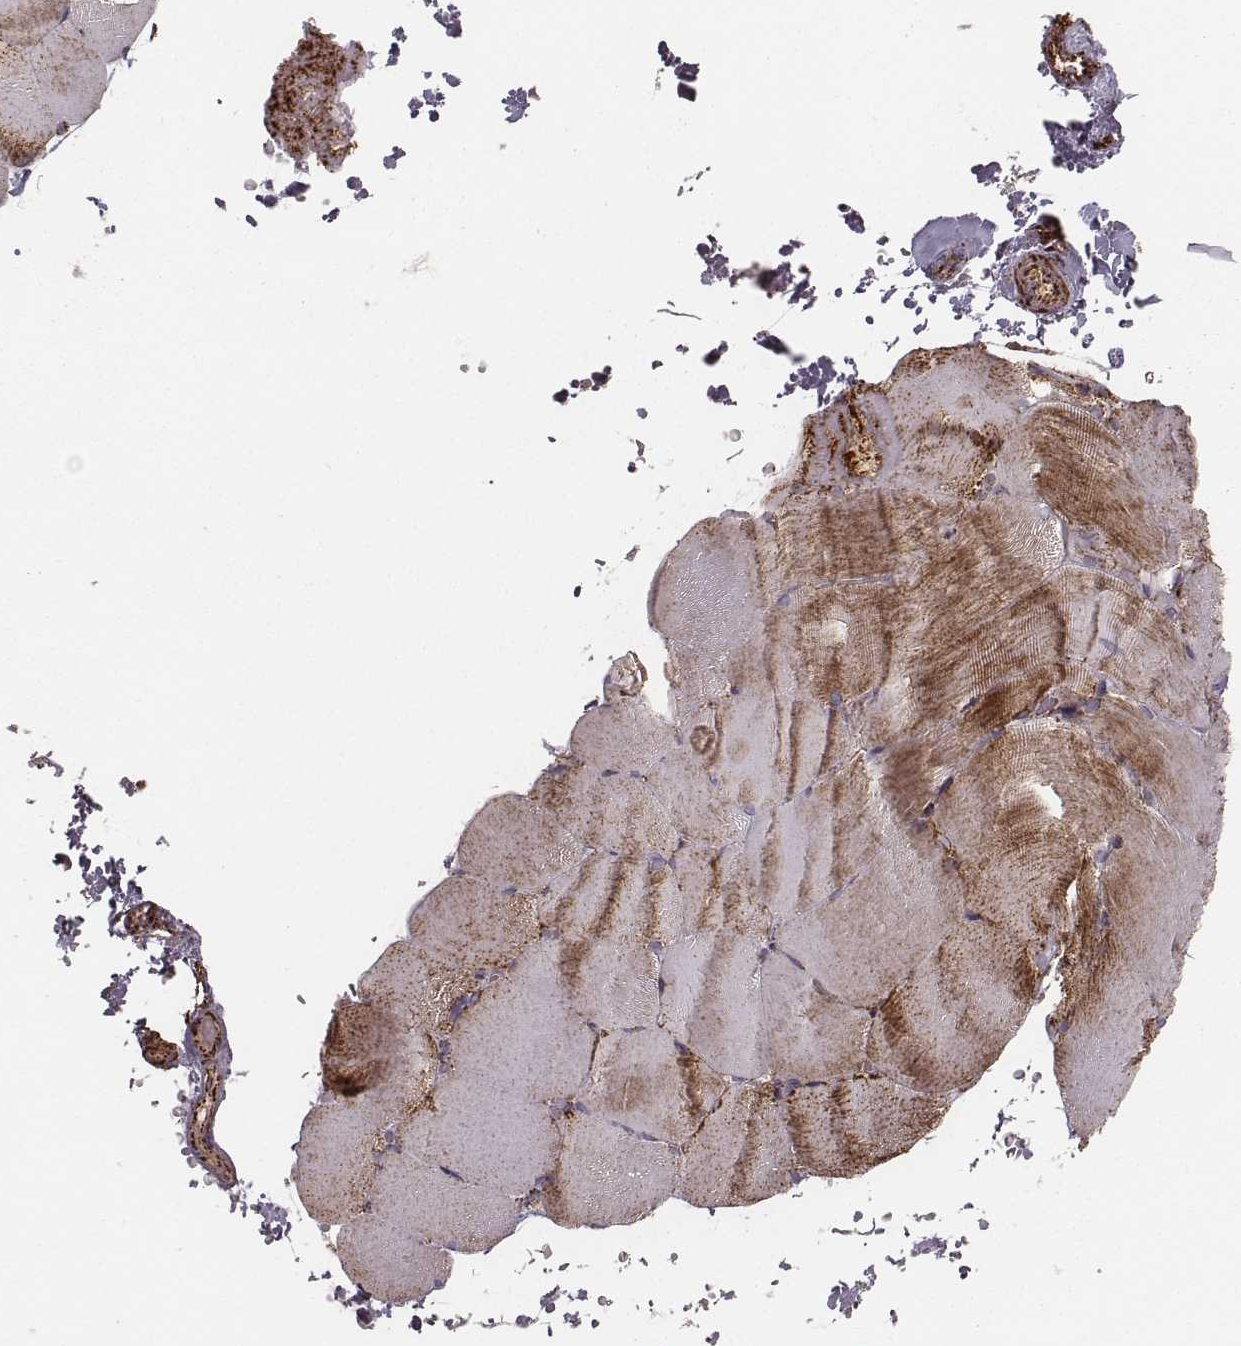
{"staining": {"intensity": "moderate", "quantity": "25%-75%", "location": "cytoplasmic/membranous"}, "tissue": "skeletal muscle", "cell_type": "Myocytes", "image_type": "normal", "snomed": [{"axis": "morphology", "description": "Normal tissue, NOS"}, {"axis": "topography", "description": "Skeletal muscle"}], "caption": "IHC staining of benign skeletal muscle, which displays medium levels of moderate cytoplasmic/membranous staining in approximately 25%-75% of myocytes indicating moderate cytoplasmic/membranous protein expression. The staining was performed using DAB (3,3'-diaminobenzidine) (brown) for protein detection and nuclei were counterstained in hematoxylin (blue).", "gene": "TUFM", "patient": {"sex": "female", "age": 37}}